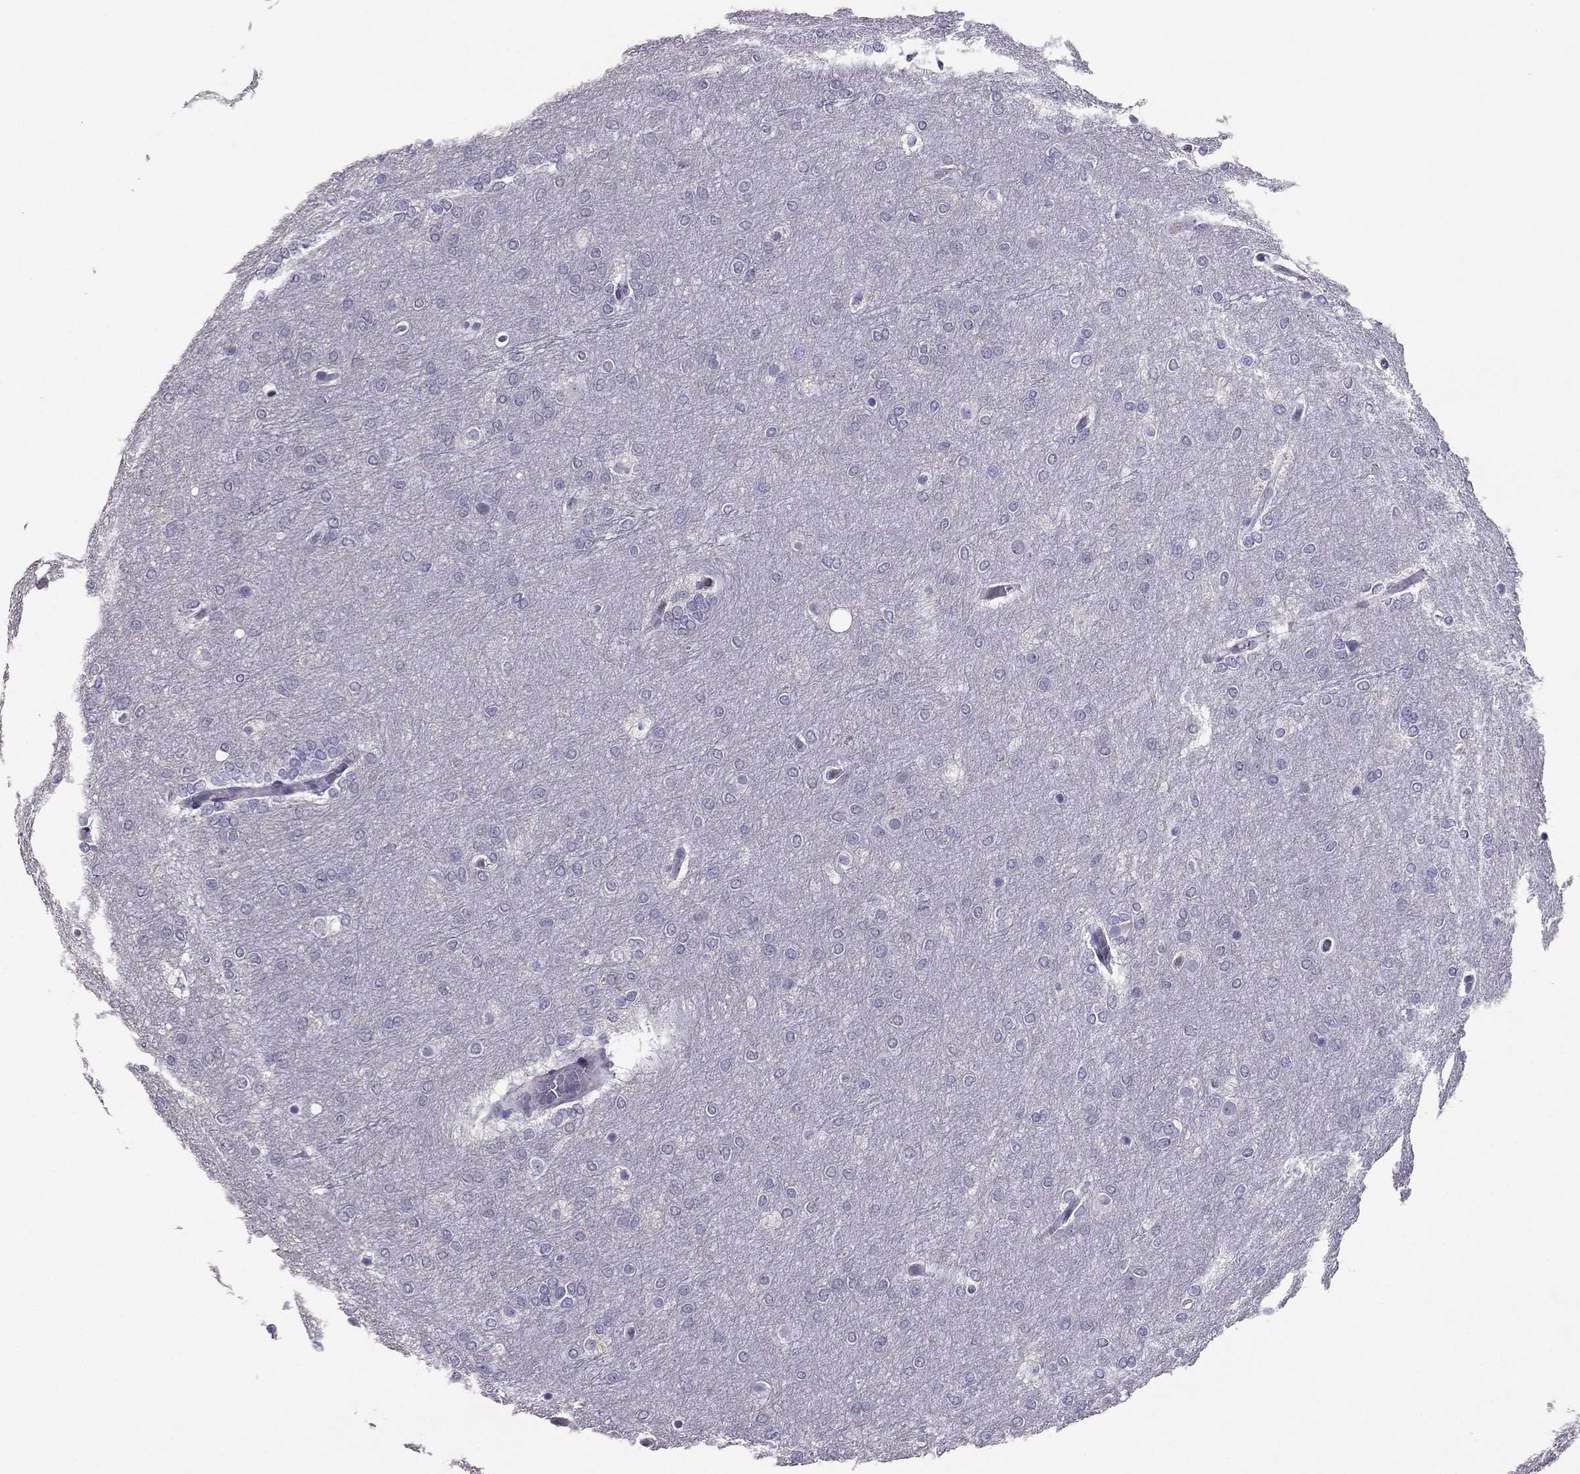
{"staining": {"intensity": "negative", "quantity": "none", "location": "none"}, "tissue": "glioma", "cell_type": "Tumor cells", "image_type": "cancer", "snomed": [{"axis": "morphology", "description": "Glioma, malignant, High grade"}, {"axis": "topography", "description": "Brain"}], "caption": "IHC of glioma shows no positivity in tumor cells.", "gene": "RHO", "patient": {"sex": "female", "age": 61}}